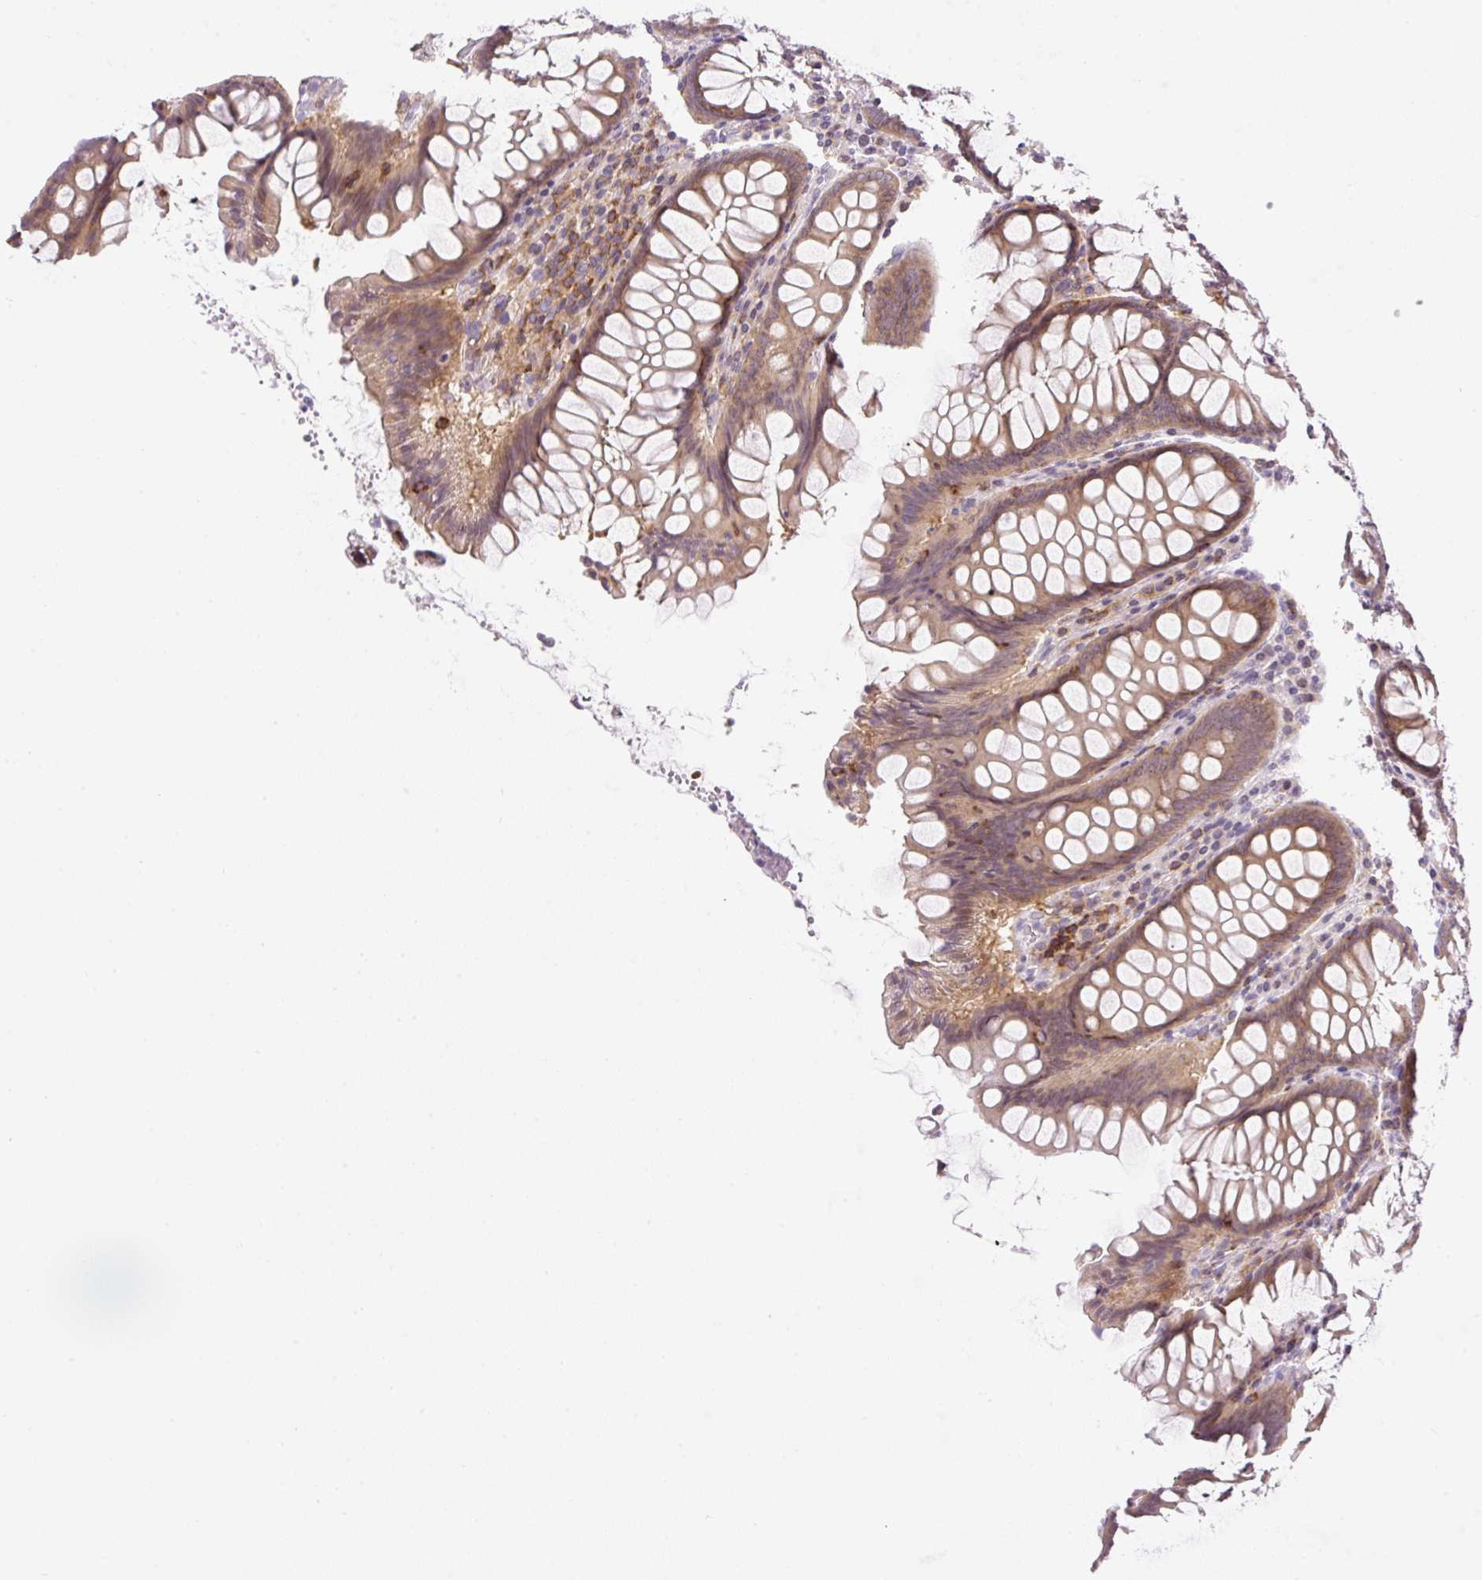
{"staining": {"intensity": "weak", "quantity": ">75%", "location": "cytoplasmic/membranous"}, "tissue": "colon", "cell_type": "Endothelial cells", "image_type": "normal", "snomed": [{"axis": "morphology", "description": "Normal tissue, NOS"}, {"axis": "topography", "description": "Colon"}], "caption": "DAB (3,3'-diaminobenzidine) immunohistochemical staining of normal human colon shows weak cytoplasmic/membranous protein expression in approximately >75% of endothelial cells. (DAB IHC with brightfield microscopy, high magnification).", "gene": "CARD11", "patient": {"sex": "female", "age": 79}}